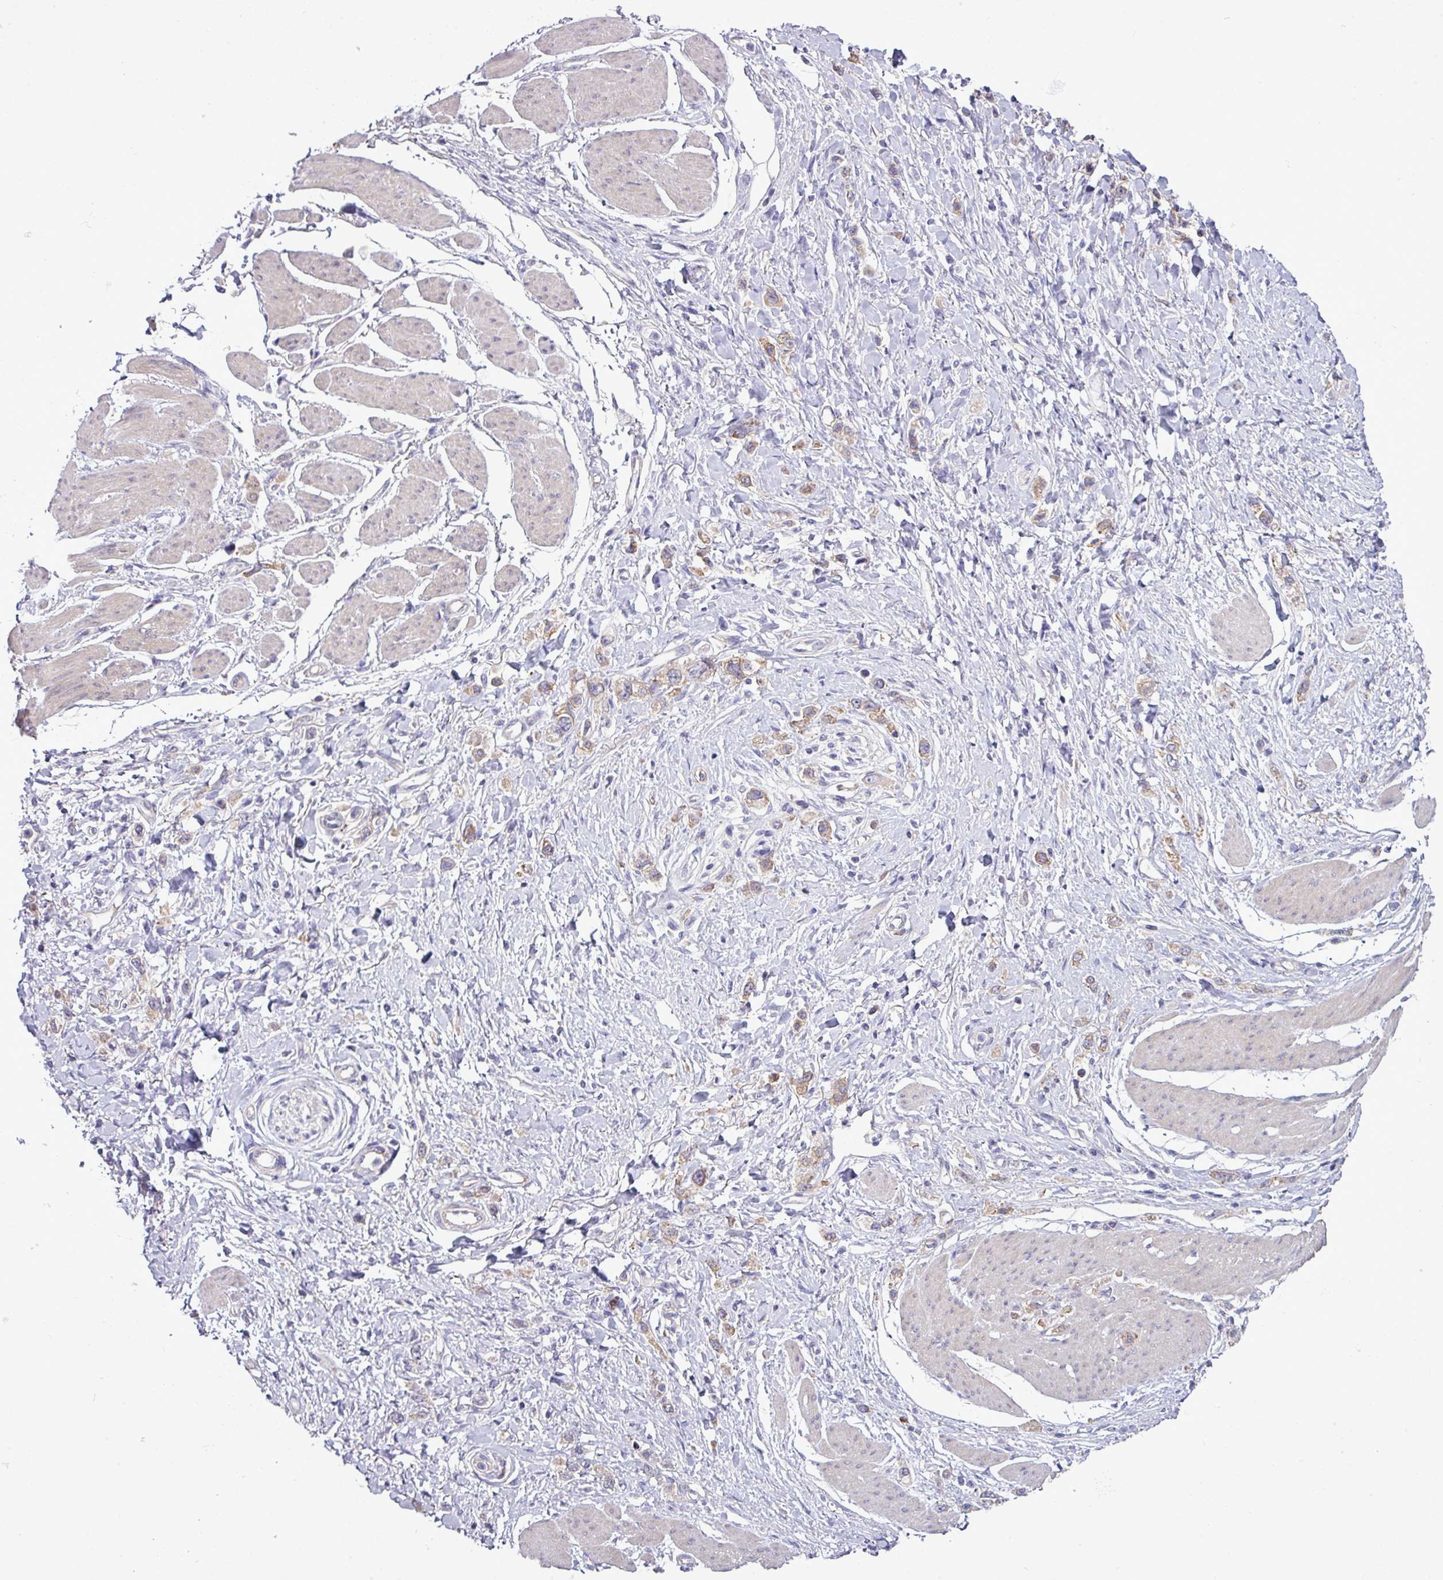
{"staining": {"intensity": "moderate", "quantity": ">75%", "location": "cytoplasmic/membranous"}, "tissue": "stomach cancer", "cell_type": "Tumor cells", "image_type": "cancer", "snomed": [{"axis": "morphology", "description": "Adenocarcinoma, NOS"}, {"axis": "topography", "description": "Stomach"}], "caption": "Human adenocarcinoma (stomach) stained with a brown dye displays moderate cytoplasmic/membranous positive staining in approximately >75% of tumor cells.", "gene": "AGAP5", "patient": {"sex": "female", "age": 65}}